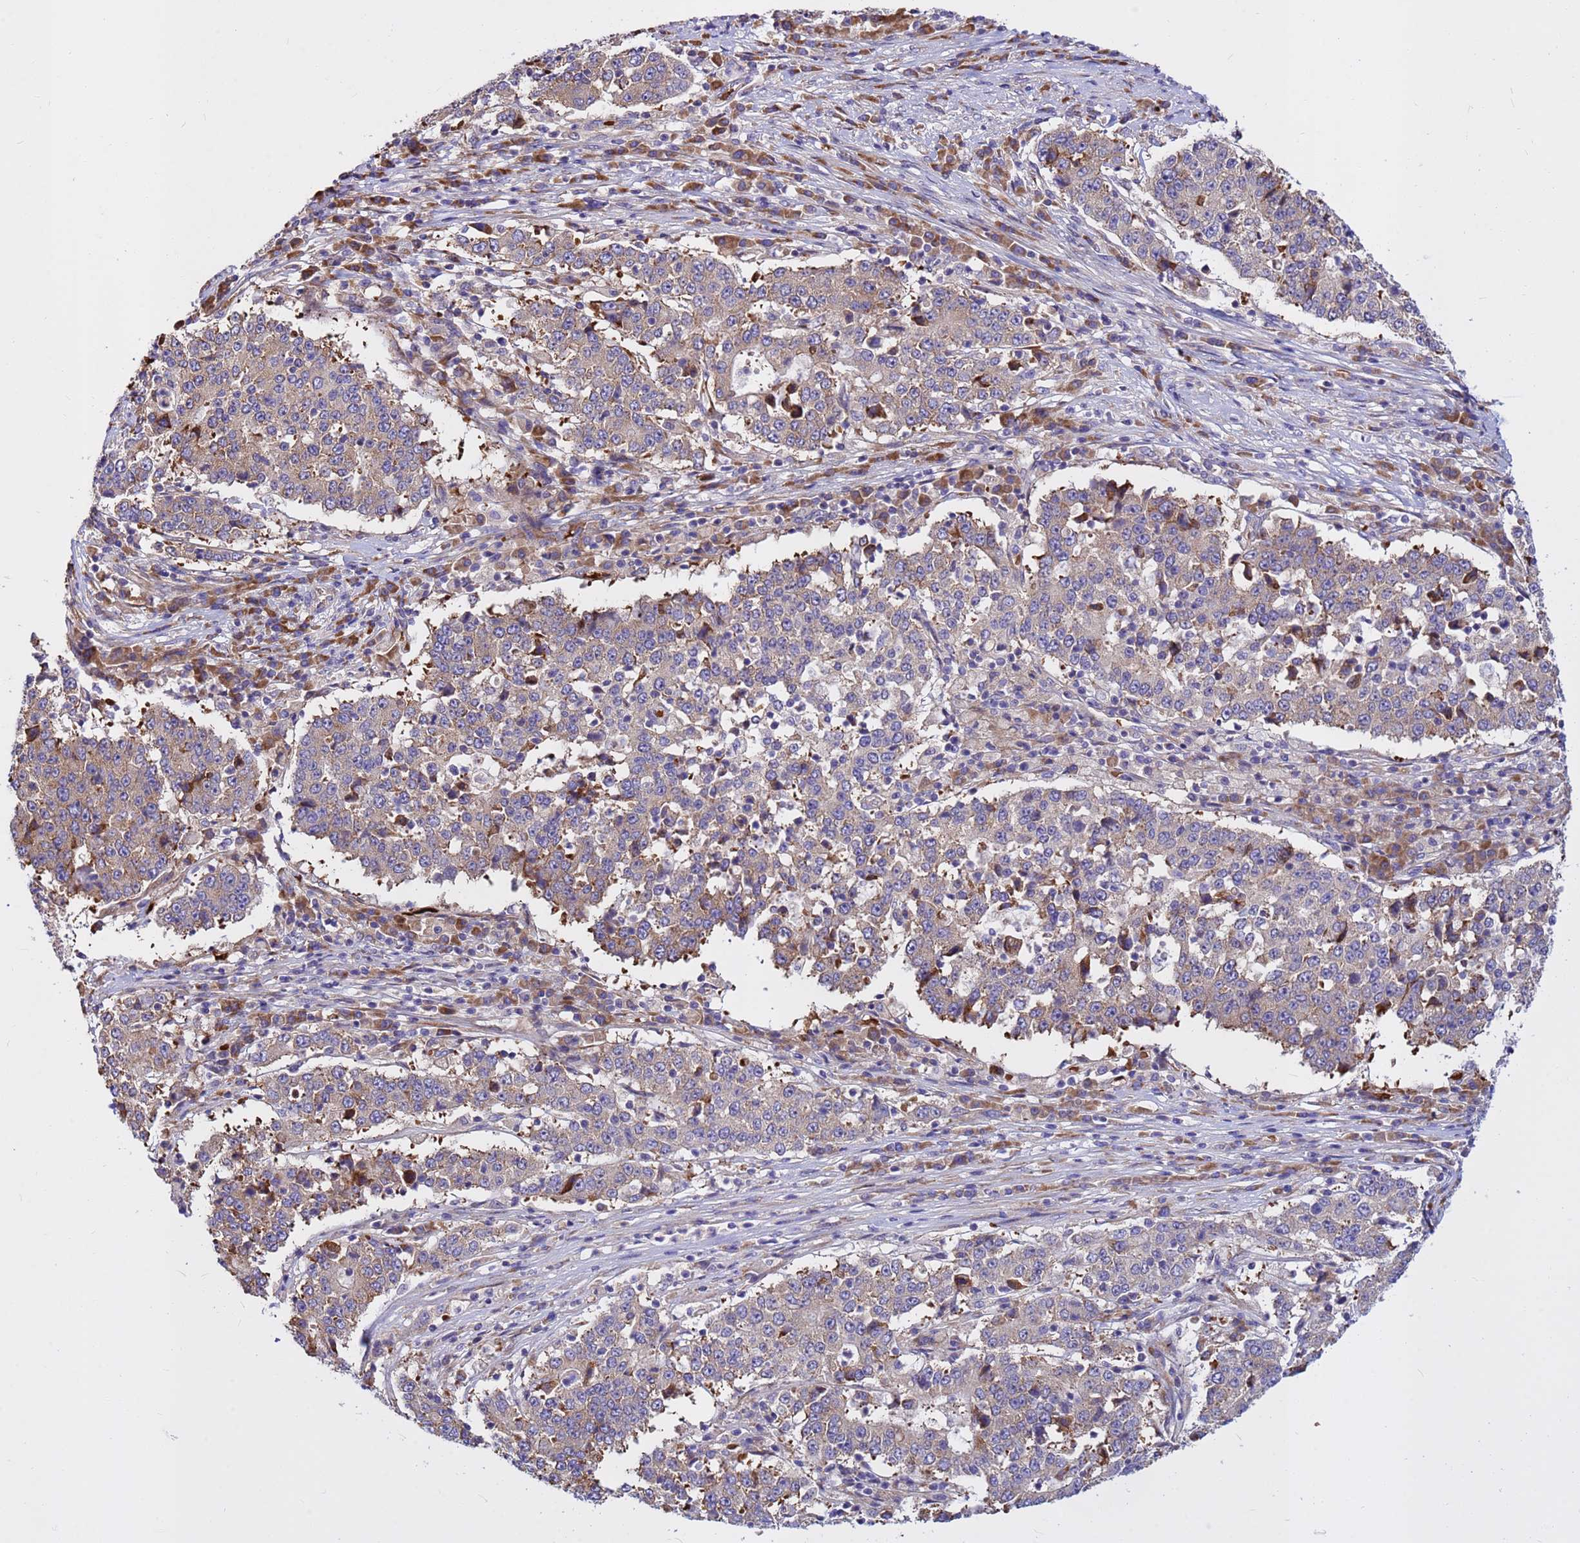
{"staining": {"intensity": "weak", "quantity": "25%-75%", "location": "cytoplasmic/membranous"}, "tissue": "stomach cancer", "cell_type": "Tumor cells", "image_type": "cancer", "snomed": [{"axis": "morphology", "description": "Adenocarcinoma, NOS"}, {"axis": "topography", "description": "Stomach"}], "caption": "Weak cytoplasmic/membranous positivity is appreciated in about 25%-75% of tumor cells in stomach cancer (adenocarcinoma). (Brightfield microscopy of DAB IHC at high magnification).", "gene": "ZNF669", "patient": {"sex": "male", "age": 59}}